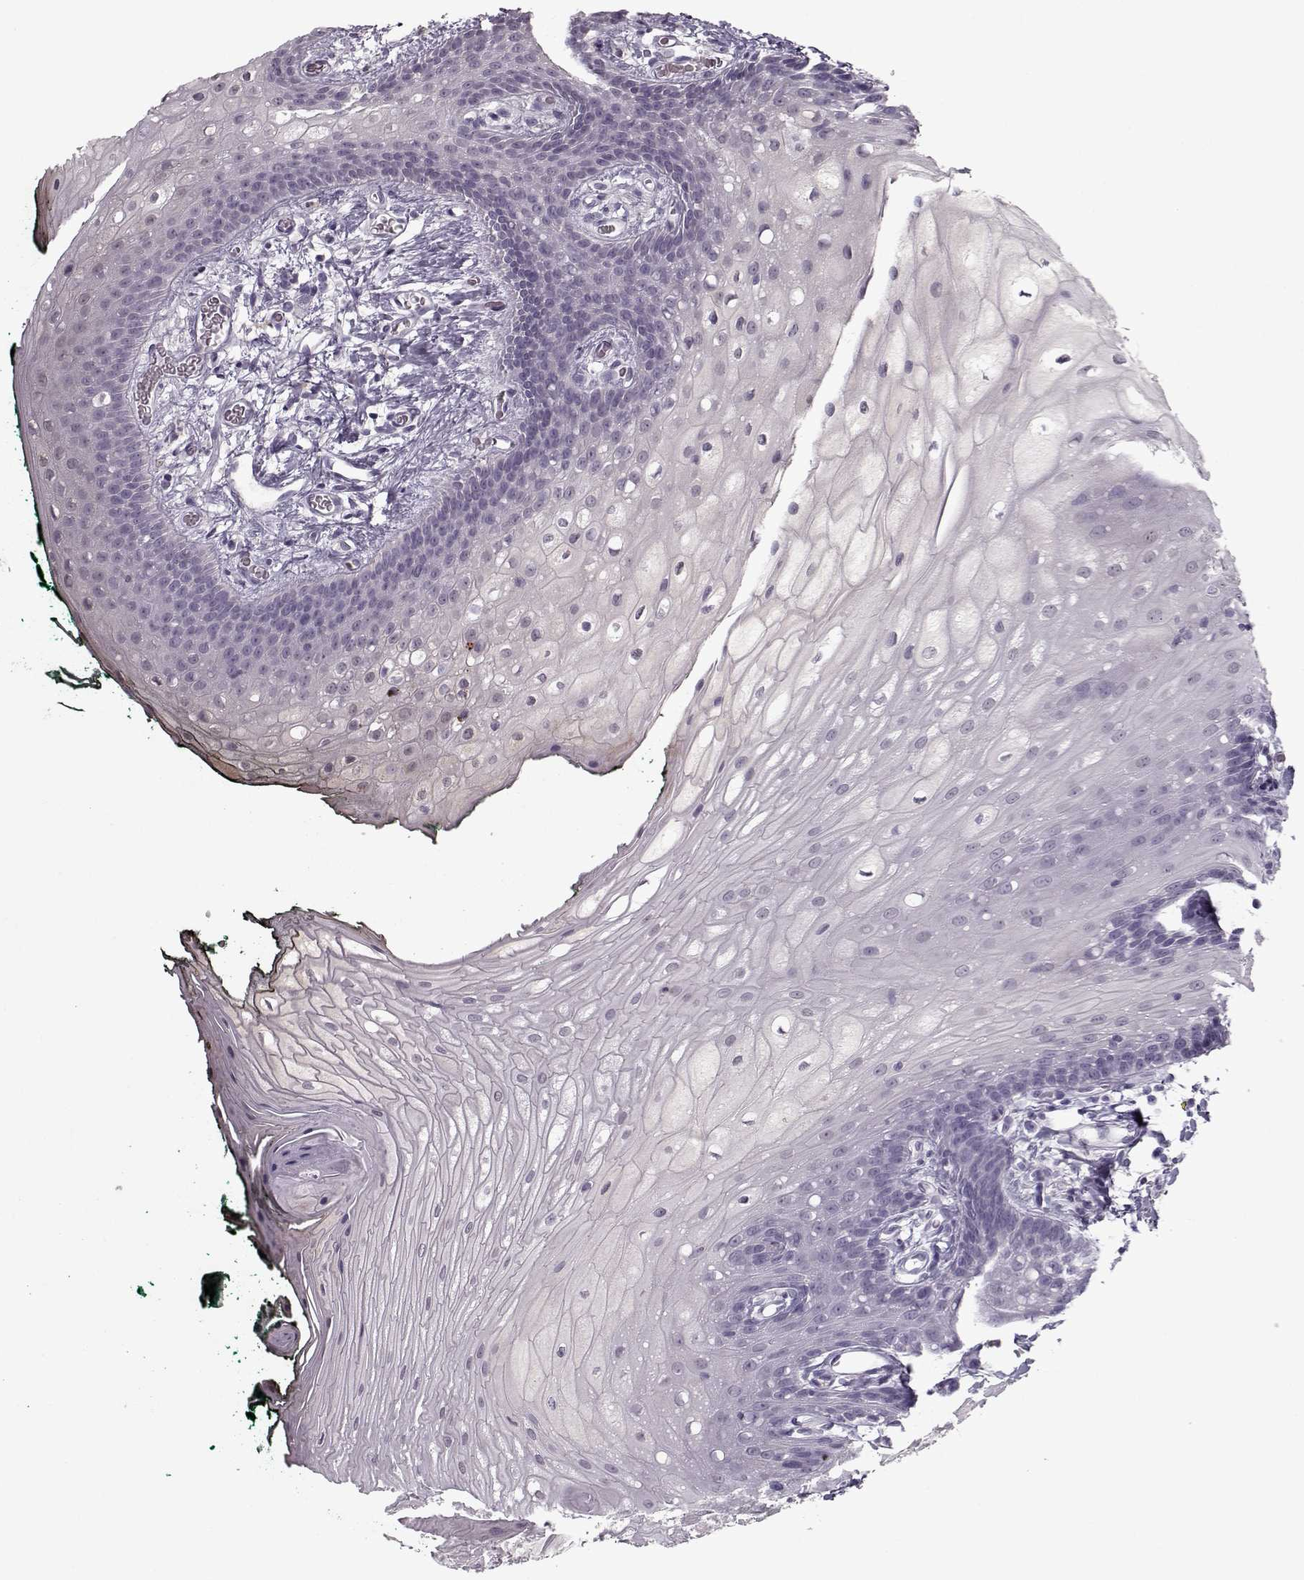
{"staining": {"intensity": "negative", "quantity": "none", "location": "none"}, "tissue": "oral mucosa", "cell_type": "Squamous epithelial cells", "image_type": "normal", "snomed": [{"axis": "morphology", "description": "Normal tissue, NOS"}, {"axis": "topography", "description": "Oral tissue"}, {"axis": "topography", "description": "Head-Neck"}], "caption": "DAB immunohistochemical staining of unremarkable oral mucosa exhibits no significant staining in squamous epithelial cells. (DAB (3,3'-diaminobenzidine) immunohistochemistry (IHC) visualized using brightfield microscopy, high magnification).", "gene": "ACOT11", "patient": {"sex": "female", "age": 68}}